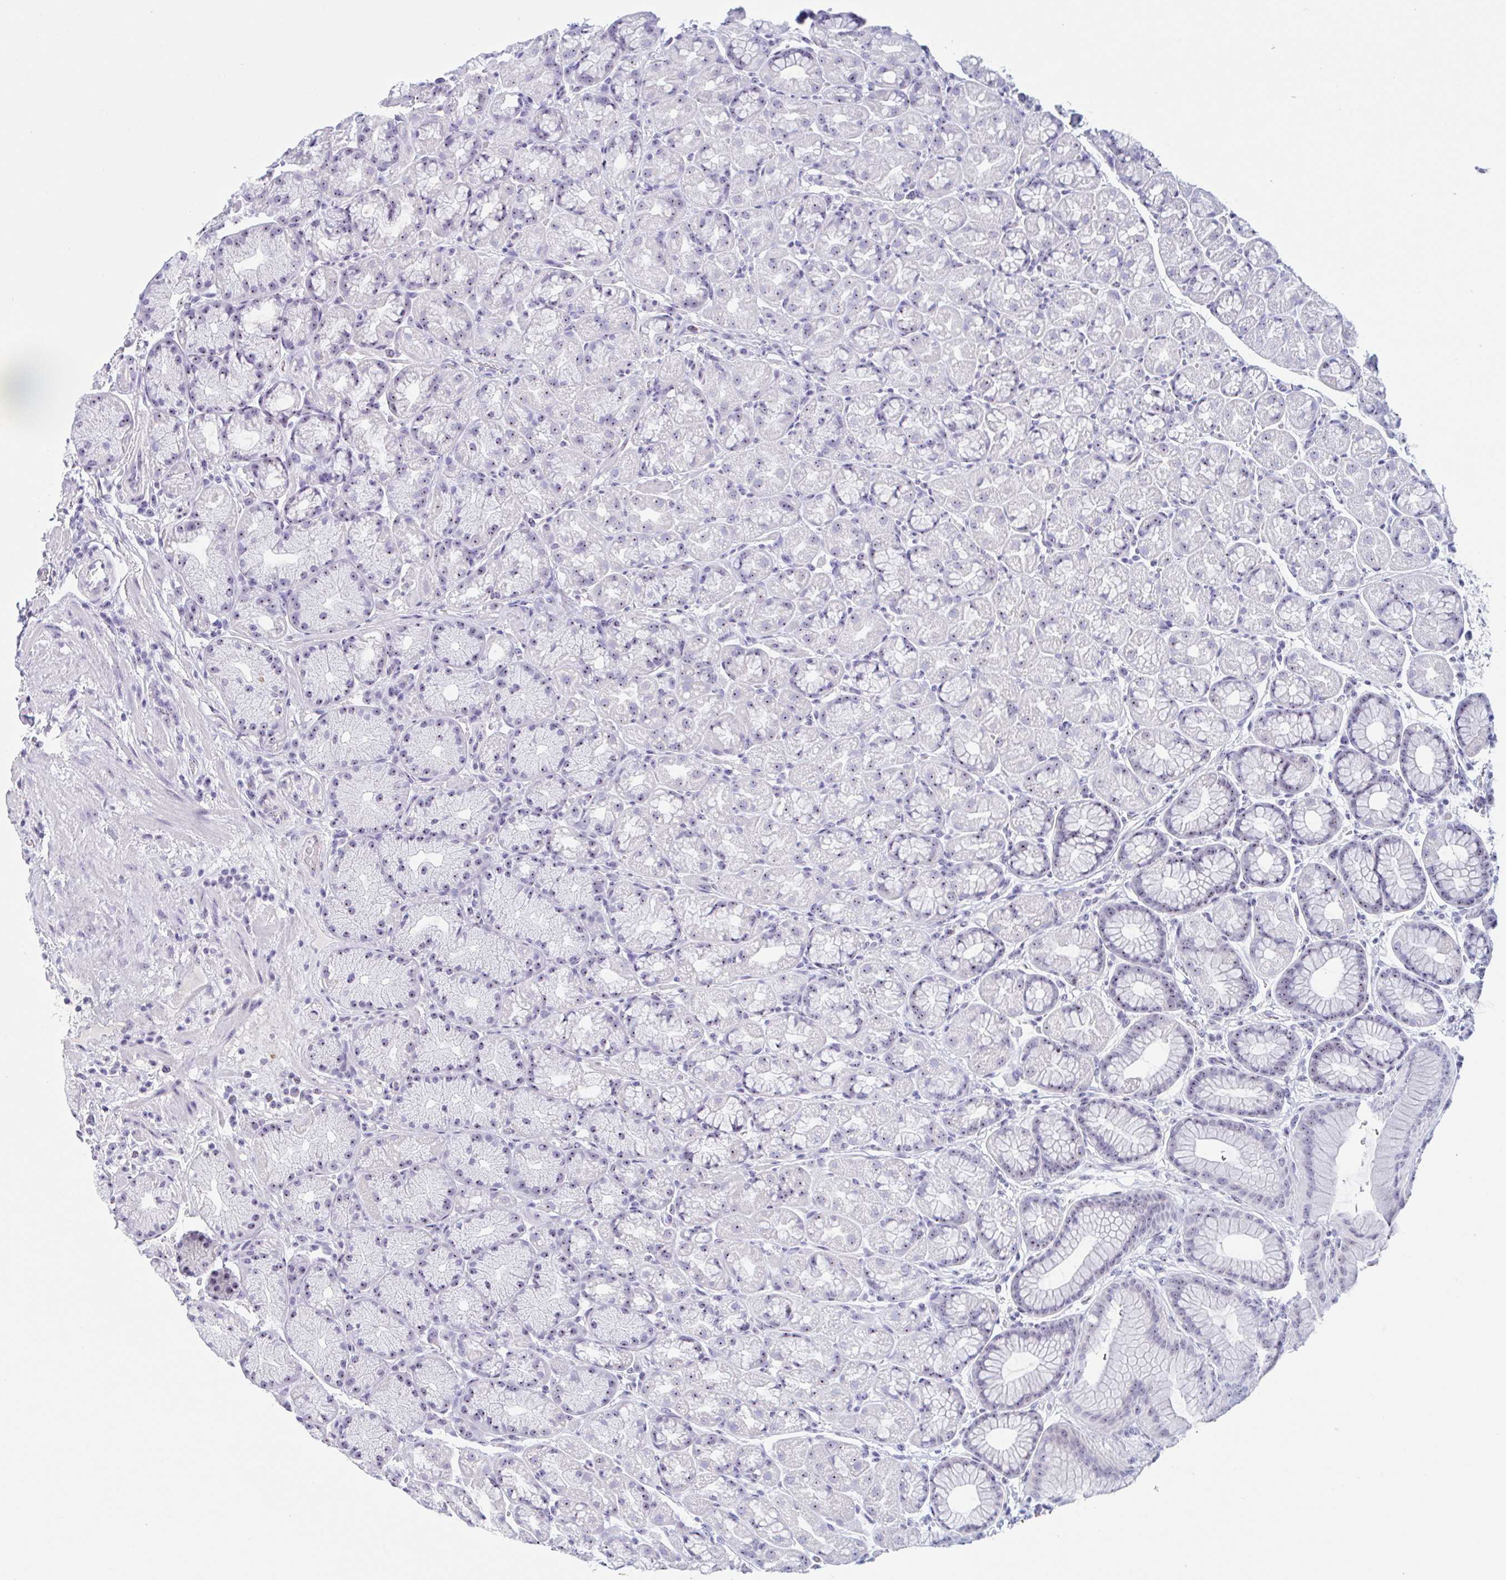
{"staining": {"intensity": "weak", "quantity": "25%-75%", "location": "nuclear"}, "tissue": "stomach", "cell_type": "Glandular cells", "image_type": "normal", "snomed": [{"axis": "morphology", "description": "Normal tissue, NOS"}, {"axis": "topography", "description": "Stomach, lower"}], "caption": "Weak nuclear staining for a protein is seen in approximately 25%-75% of glandular cells of unremarkable stomach using IHC.", "gene": "LENG9", "patient": {"sex": "male", "age": 67}}